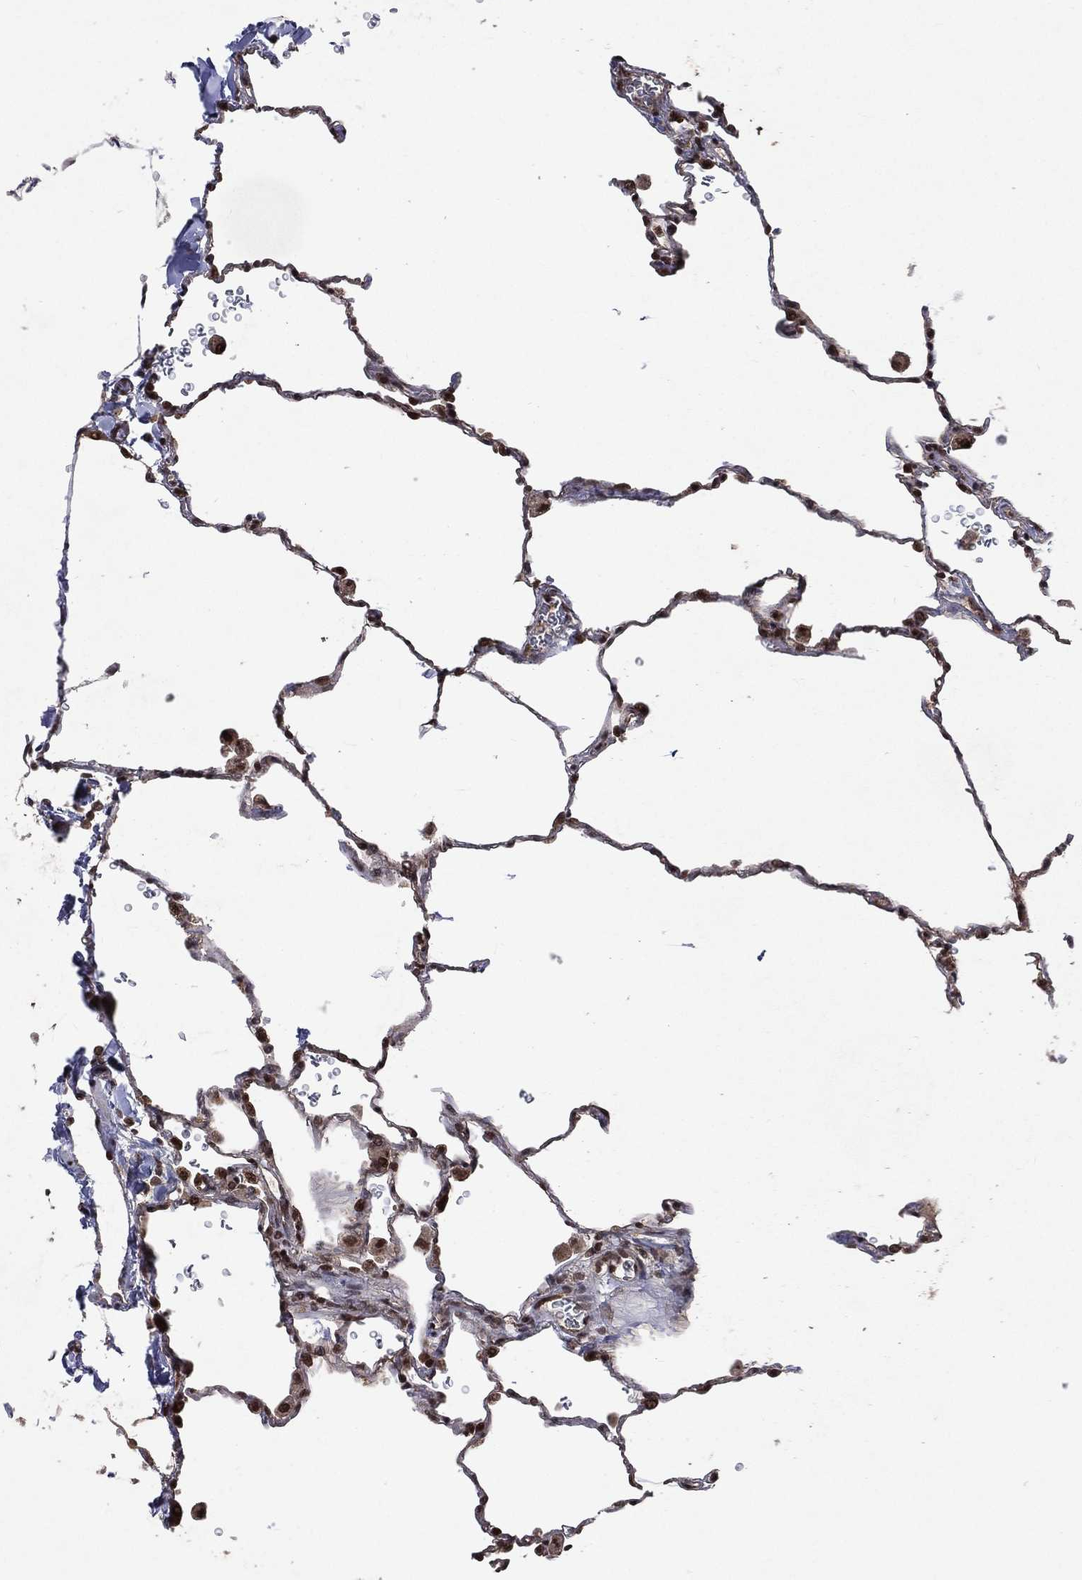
{"staining": {"intensity": "moderate", "quantity": "25%-75%", "location": "cytoplasmic/membranous,nuclear"}, "tissue": "lung", "cell_type": "Alveolar cells", "image_type": "normal", "snomed": [{"axis": "morphology", "description": "Normal tissue, NOS"}, {"axis": "morphology", "description": "Adenocarcinoma, metastatic, NOS"}, {"axis": "topography", "description": "Lung"}], "caption": "Lung stained with DAB (3,3'-diaminobenzidine) immunohistochemistry exhibits medium levels of moderate cytoplasmic/membranous,nuclear staining in approximately 25%-75% of alveolar cells.", "gene": "DMAP1", "patient": {"sex": "male", "age": 45}}